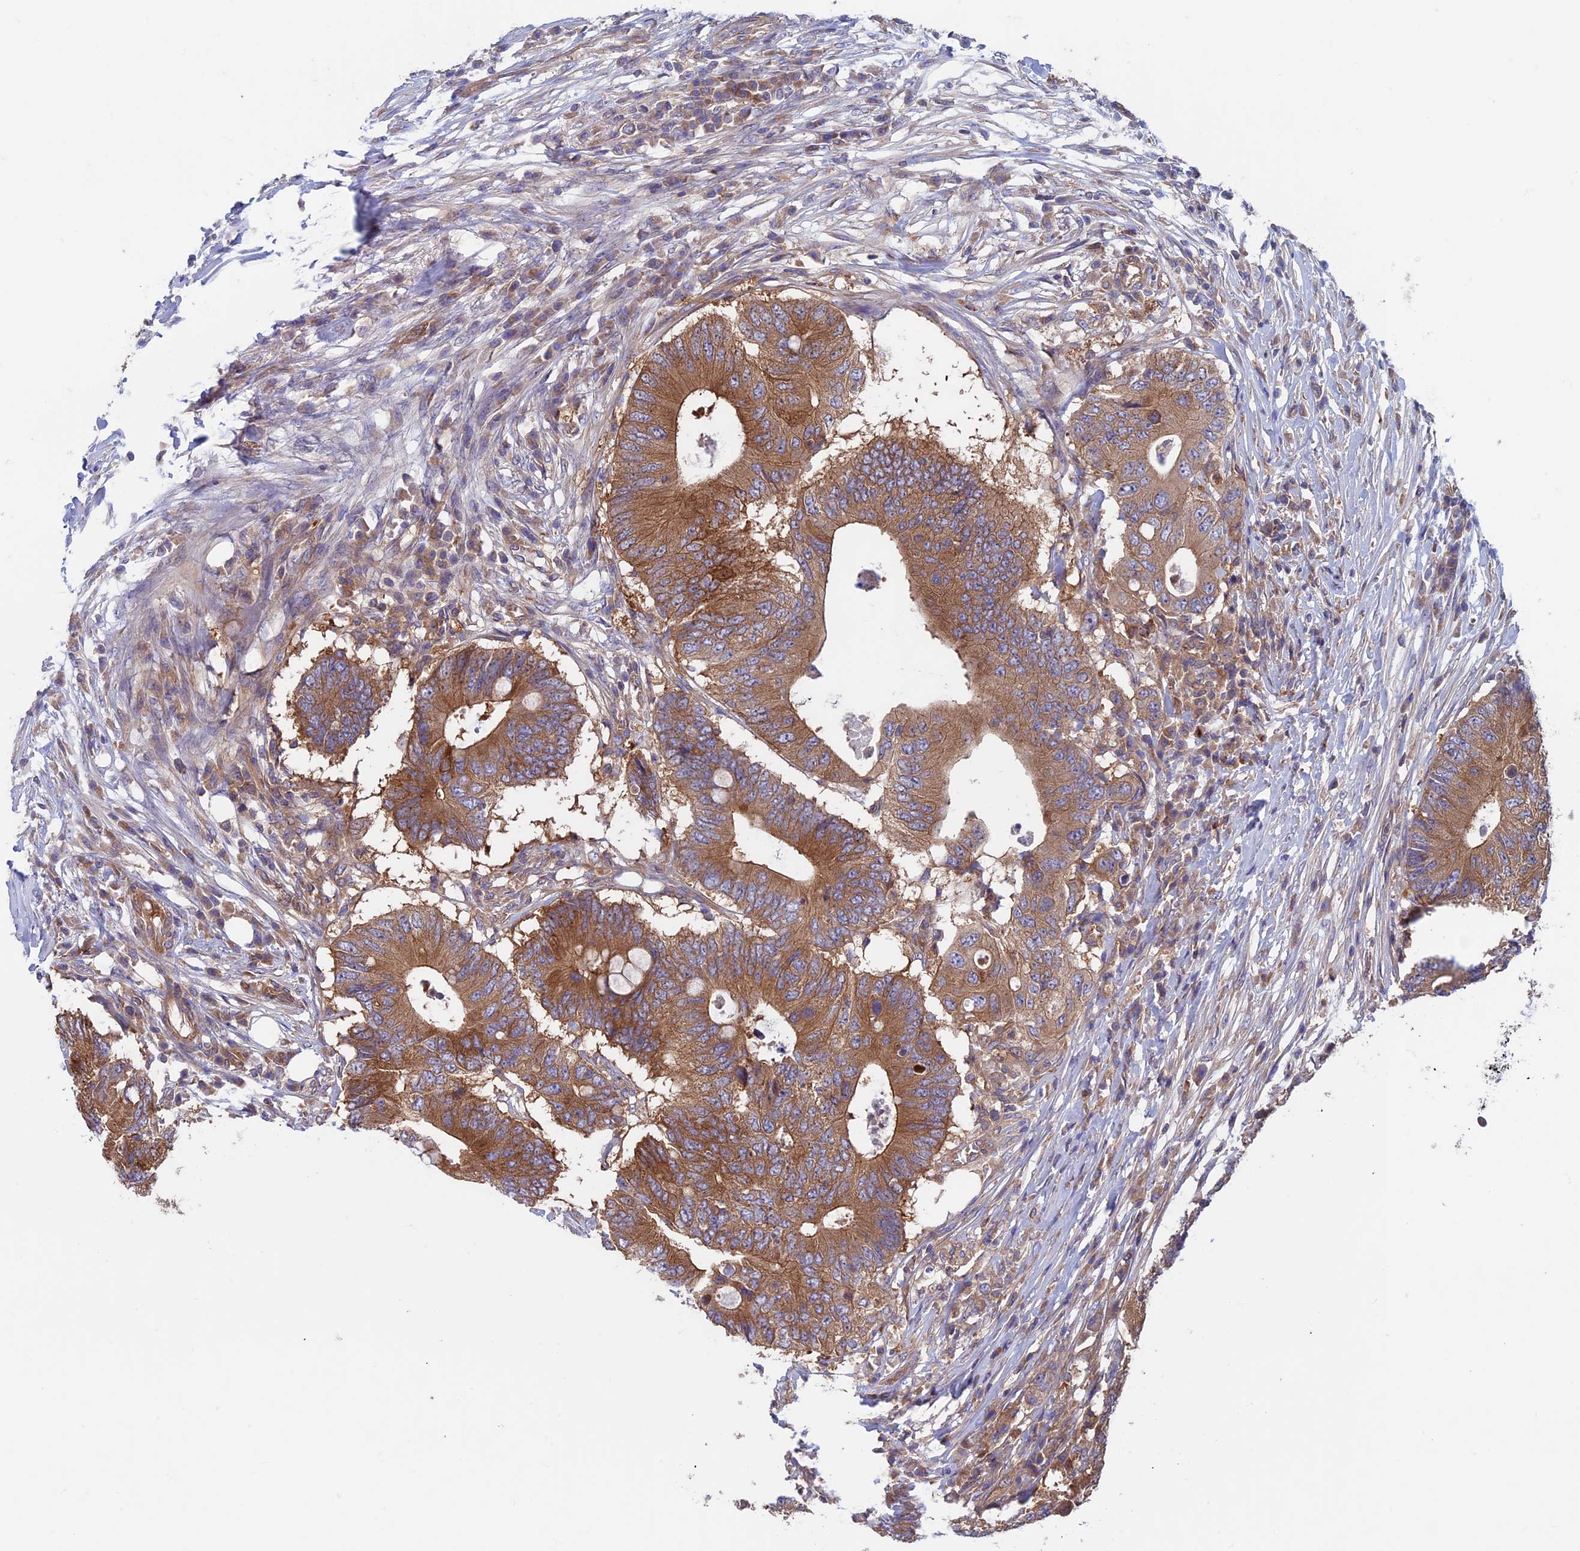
{"staining": {"intensity": "moderate", "quantity": ">75%", "location": "cytoplasmic/membranous"}, "tissue": "colorectal cancer", "cell_type": "Tumor cells", "image_type": "cancer", "snomed": [{"axis": "morphology", "description": "Adenocarcinoma, NOS"}, {"axis": "topography", "description": "Colon"}], "caption": "Immunohistochemistry (IHC) of human adenocarcinoma (colorectal) reveals medium levels of moderate cytoplasmic/membranous positivity in approximately >75% of tumor cells.", "gene": "DNM1L", "patient": {"sex": "male", "age": 71}}